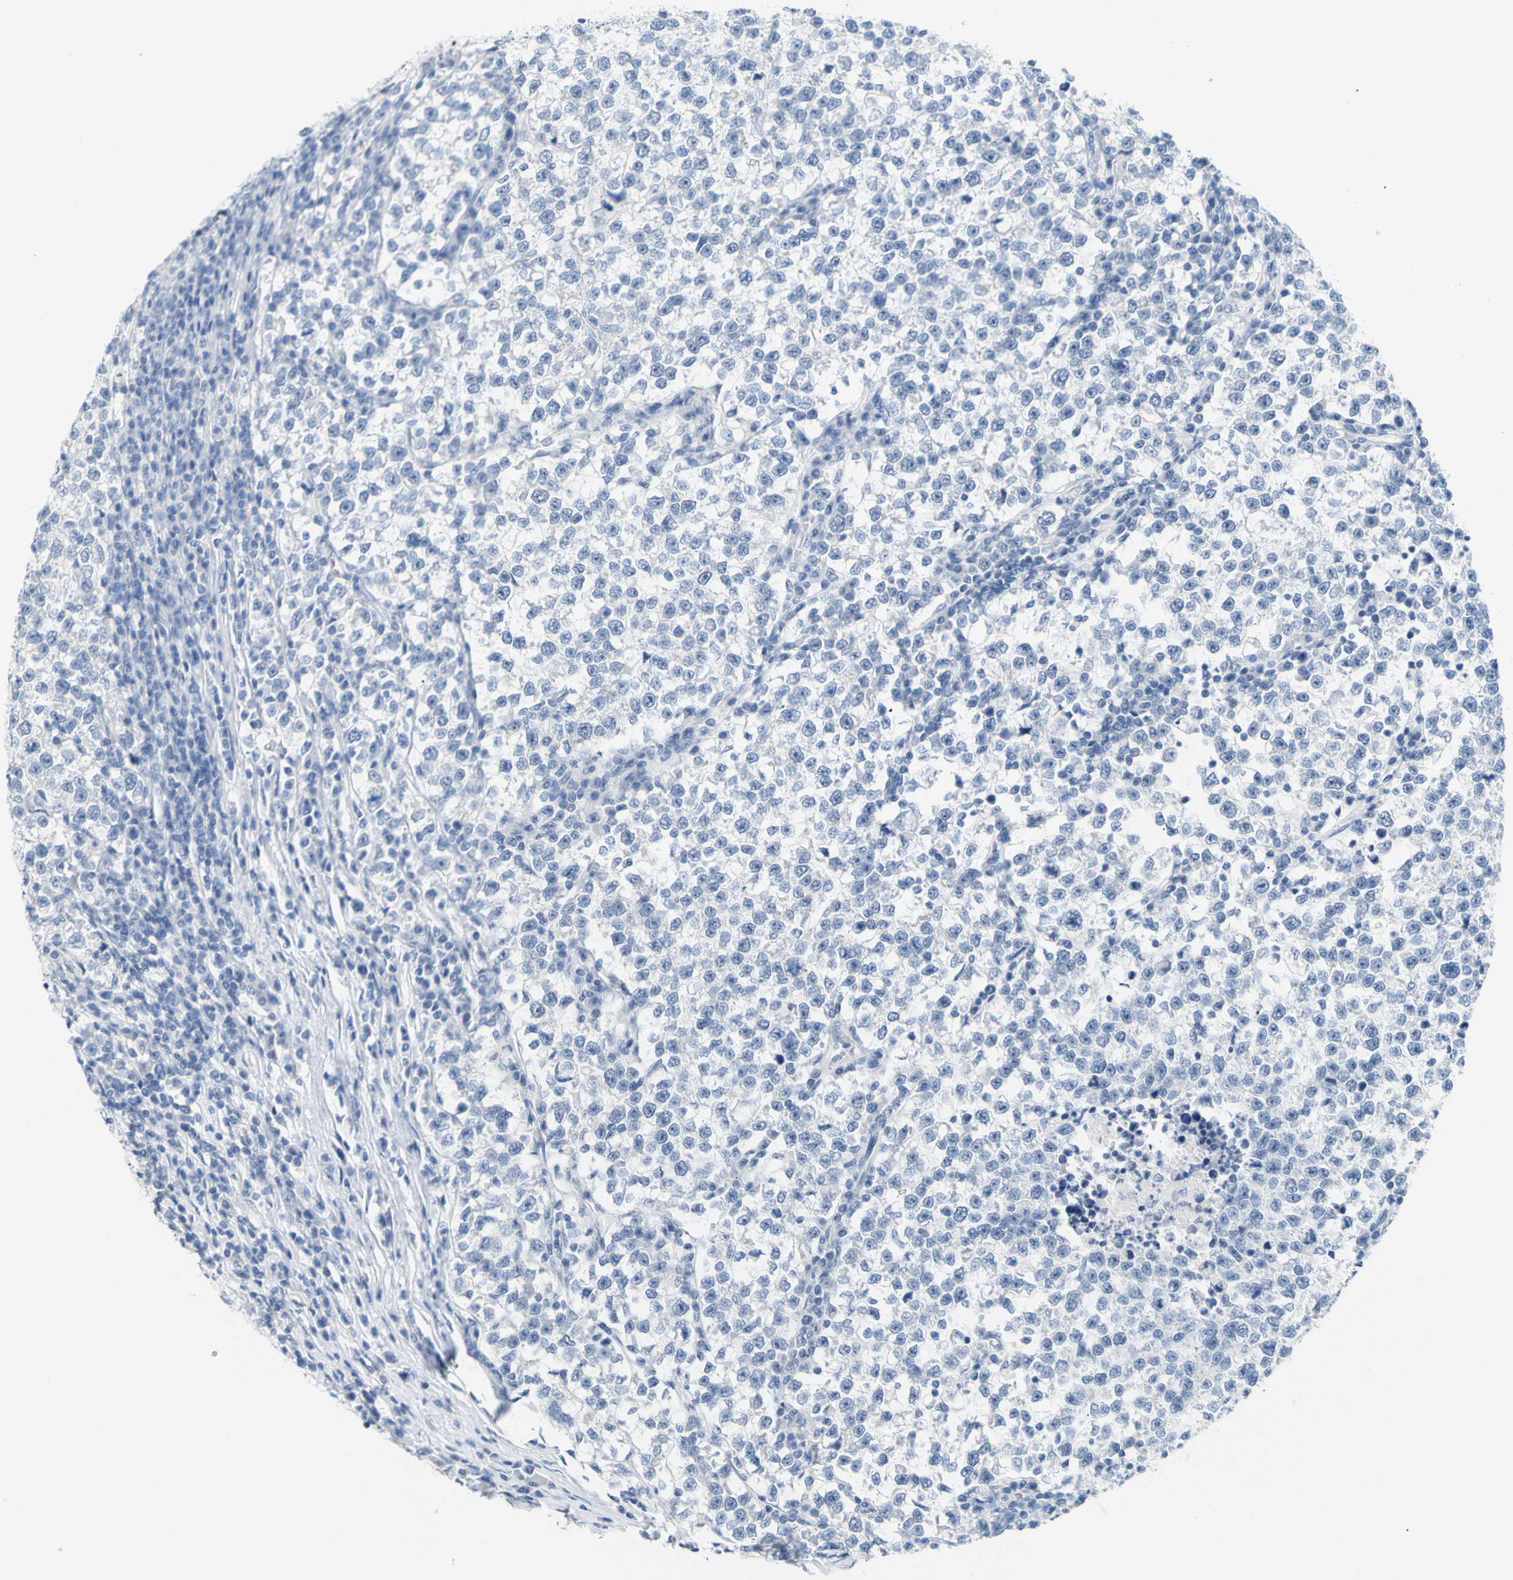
{"staining": {"intensity": "negative", "quantity": "none", "location": "none"}, "tissue": "testis cancer", "cell_type": "Tumor cells", "image_type": "cancer", "snomed": [{"axis": "morphology", "description": "Normal tissue, NOS"}, {"axis": "morphology", "description": "Seminoma, NOS"}, {"axis": "topography", "description": "Testis"}], "caption": "Tumor cells are negative for protein expression in human testis seminoma.", "gene": "OPN1SW", "patient": {"sex": "male", "age": 43}}